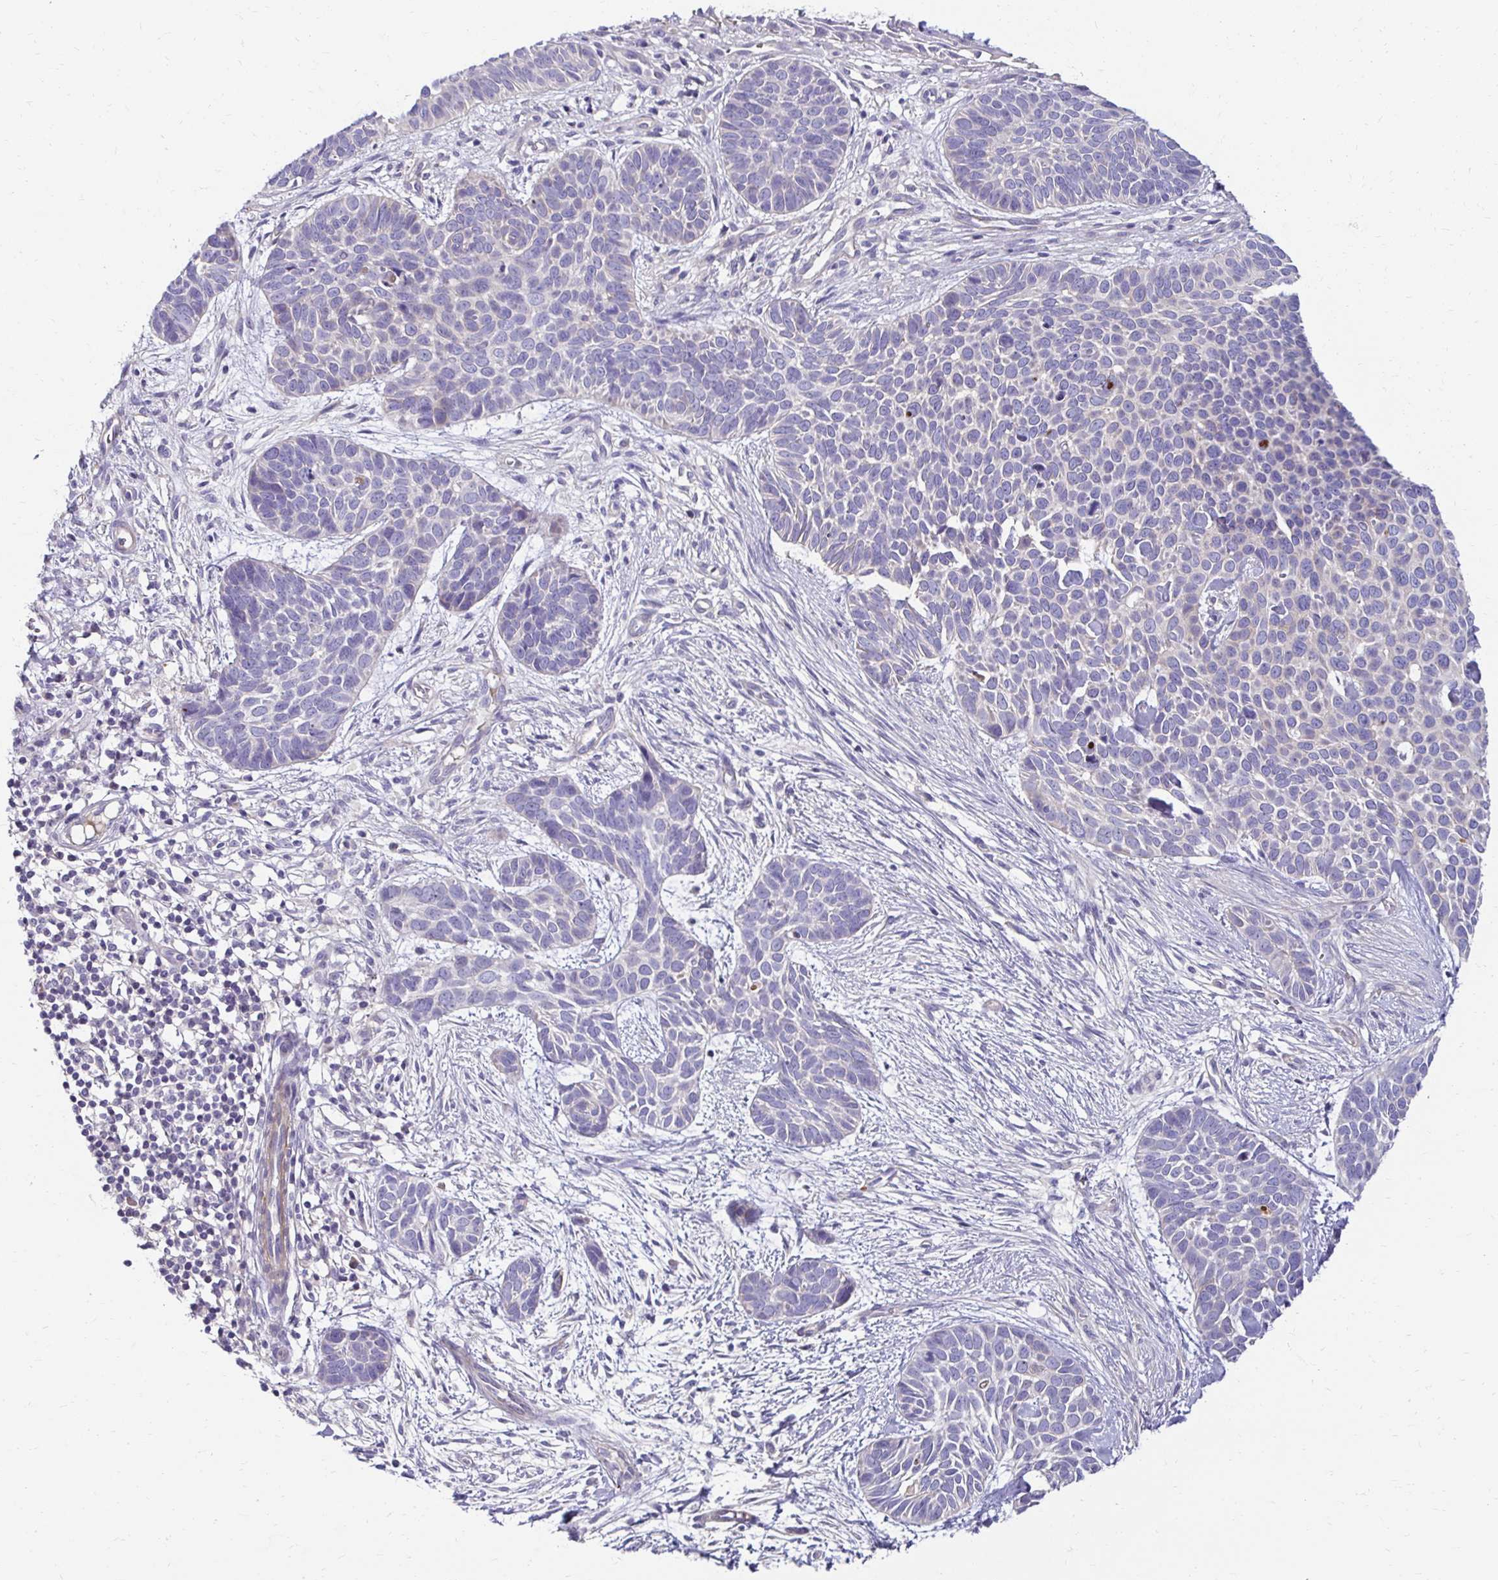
{"staining": {"intensity": "negative", "quantity": "none", "location": "none"}, "tissue": "skin cancer", "cell_type": "Tumor cells", "image_type": "cancer", "snomed": [{"axis": "morphology", "description": "Basal cell carcinoma"}, {"axis": "topography", "description": "Skin"}], "caption": "Human skin cancer (basal cell carcinoma) stained for a protein using IHC exhibits no expression in tumor cells.", "gene": "AKAP6", "patient": {"sex": "male", "age": 69}}